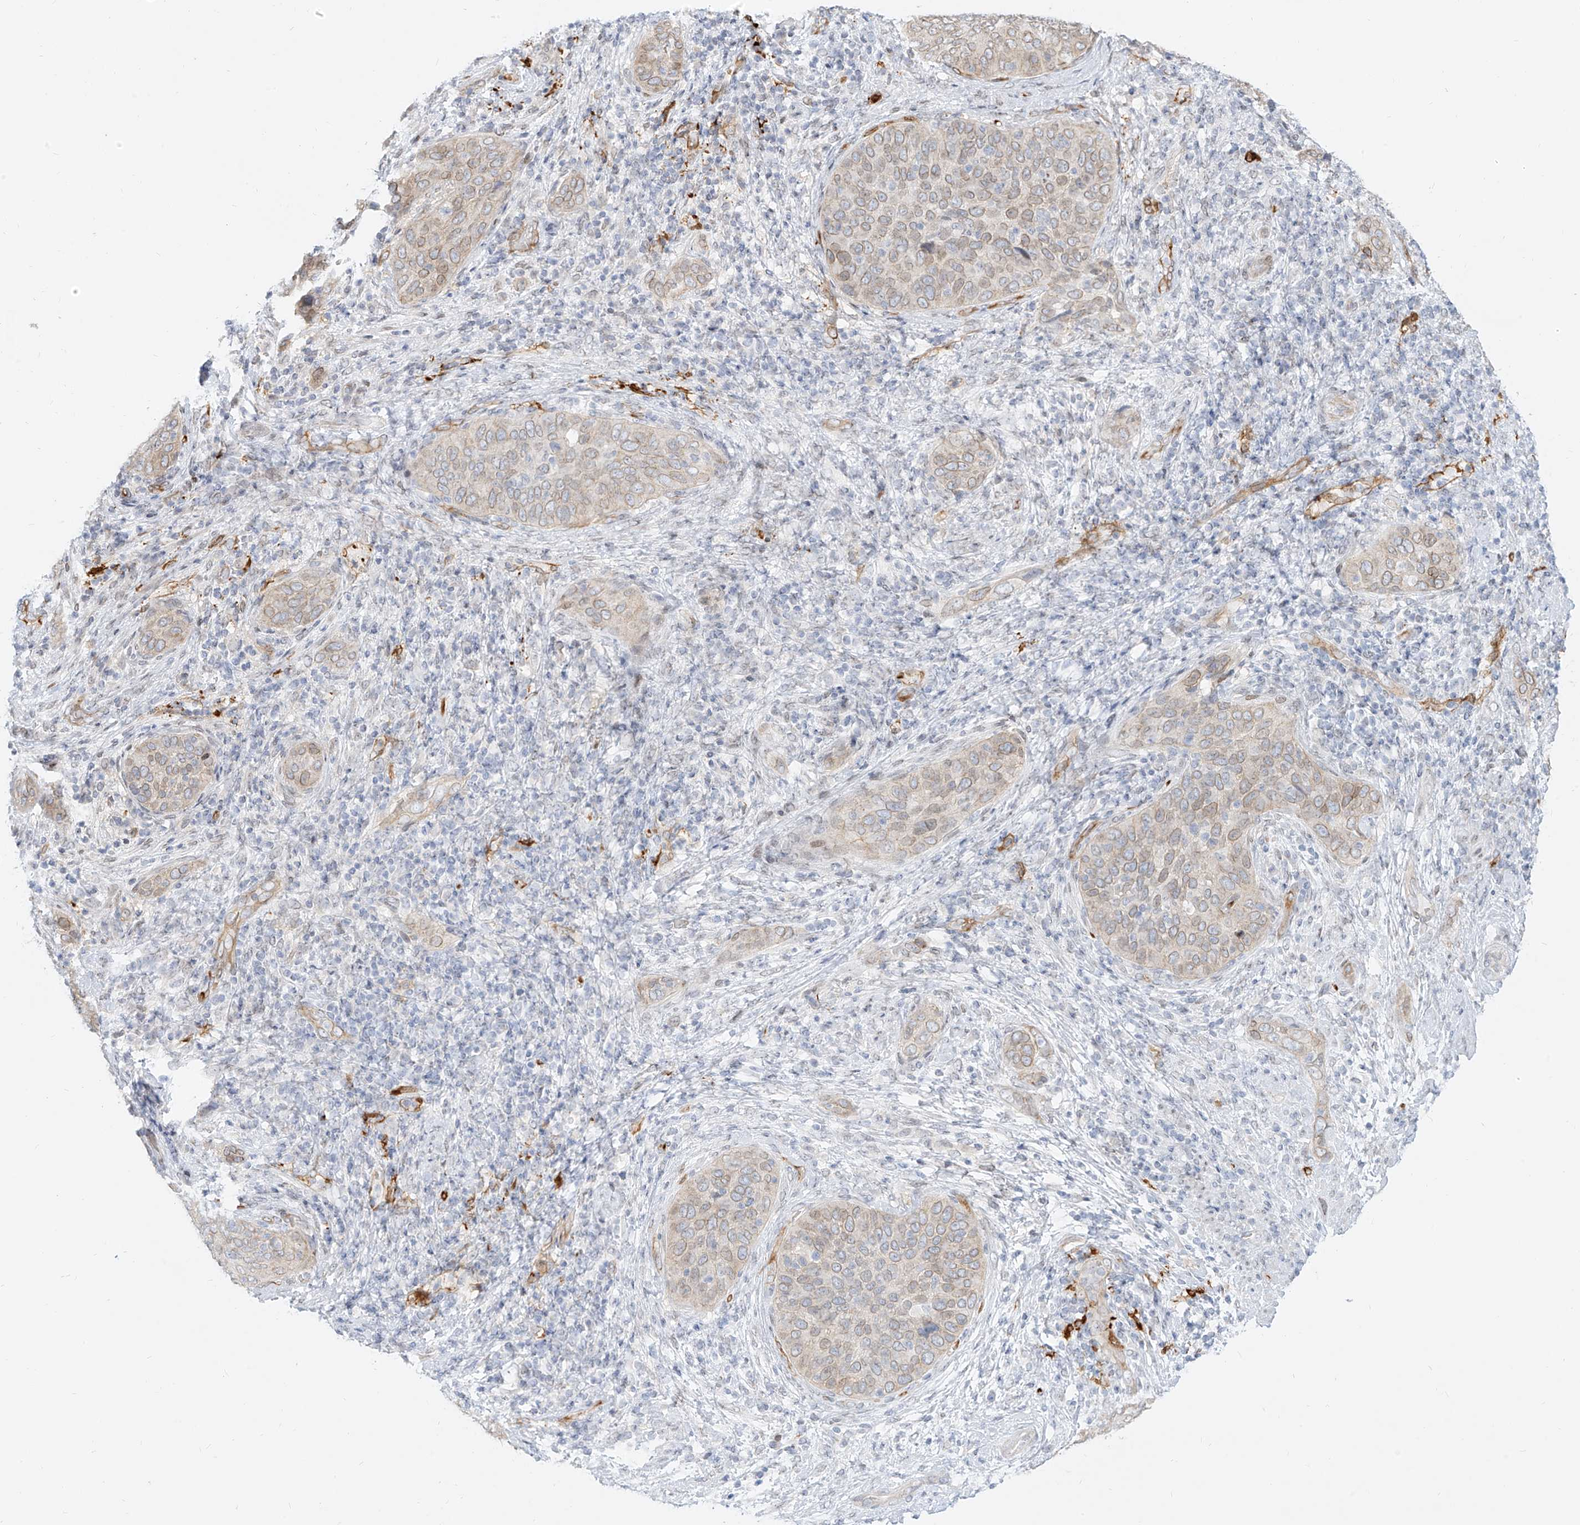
{"staining": {"intensity": "weak", "quantity": "25%-75%", "location": "cytoplasmic/membranous"}, "tissue": "cervical cancer", "cell_type": "Tumor cells", "image_type": "cancer", "snomed": [{"axis": "morphology", "description": "Squamous cell carcinoma, NOS"}, {"axis": "topography", "description": "Cervix"}], "caption": "Brown immunohistochemical staining in human cervical cancer reveals weak cytoplasmic/membranous expression in approximately 25%-75% of tumor cells.", "gene": "NHSL1", "patient": {"sex": "female", "age": 60}}